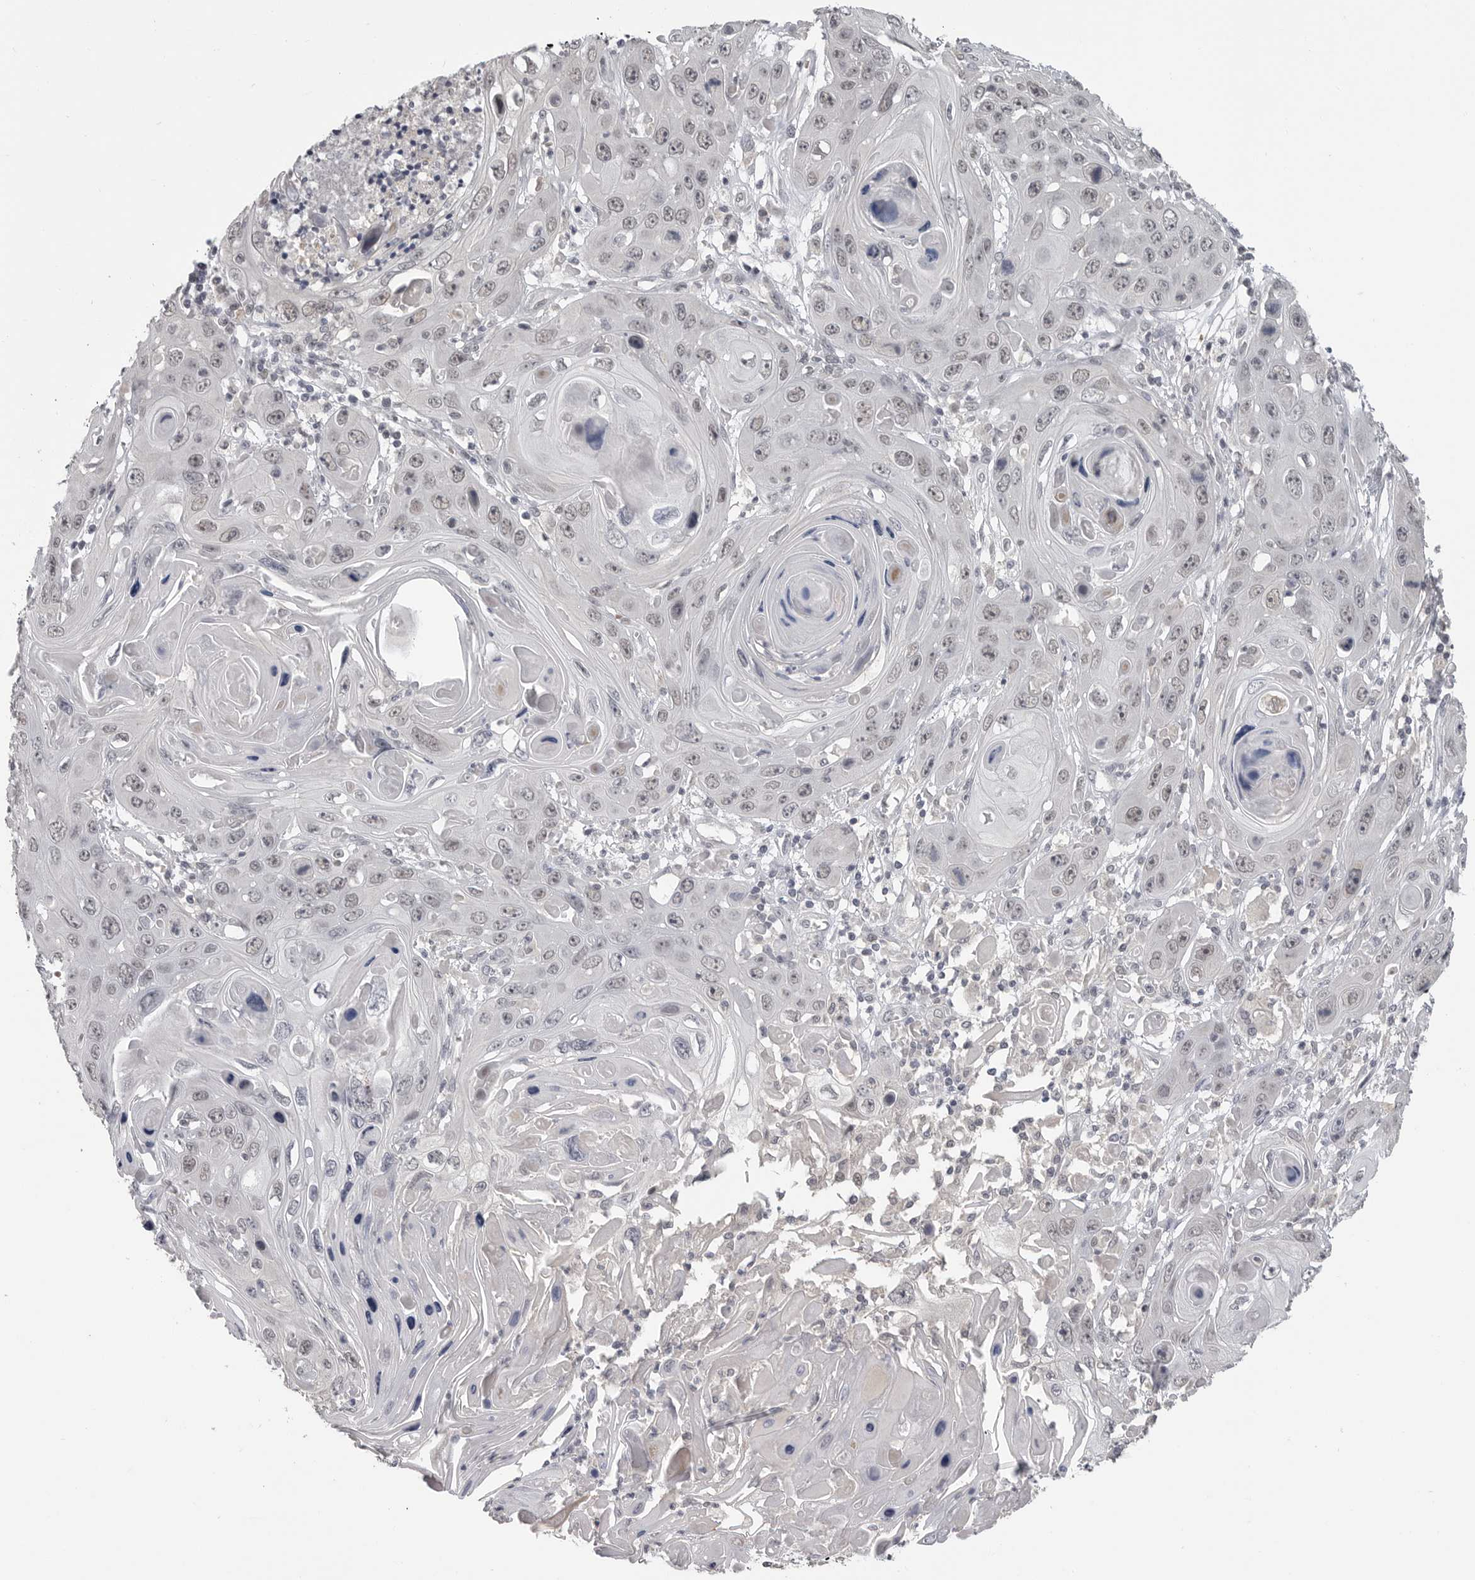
{"staining": {"intensity": "weak", "quantity": "25%-75%", "location": "nuclear"}, "tissue": "skin cancer", "cell_type": "Tumor cells", "image_type": "cancer", "snomed": [{"axis": "morphology", "description": "Squamous cell carcinoma, NOS"}, {"axis": "topography", "description": "Skin"}], "caption": "Brown immunohistochemical staining in skin squamous cell carcinoma reveals weak nuclear positivity in about 25%-75% of tumor cells. (IHC, brightfield microscopy, high magnification).", "gene": "PLEKHF1", "patient": {"sex": "male", "age": 55}}